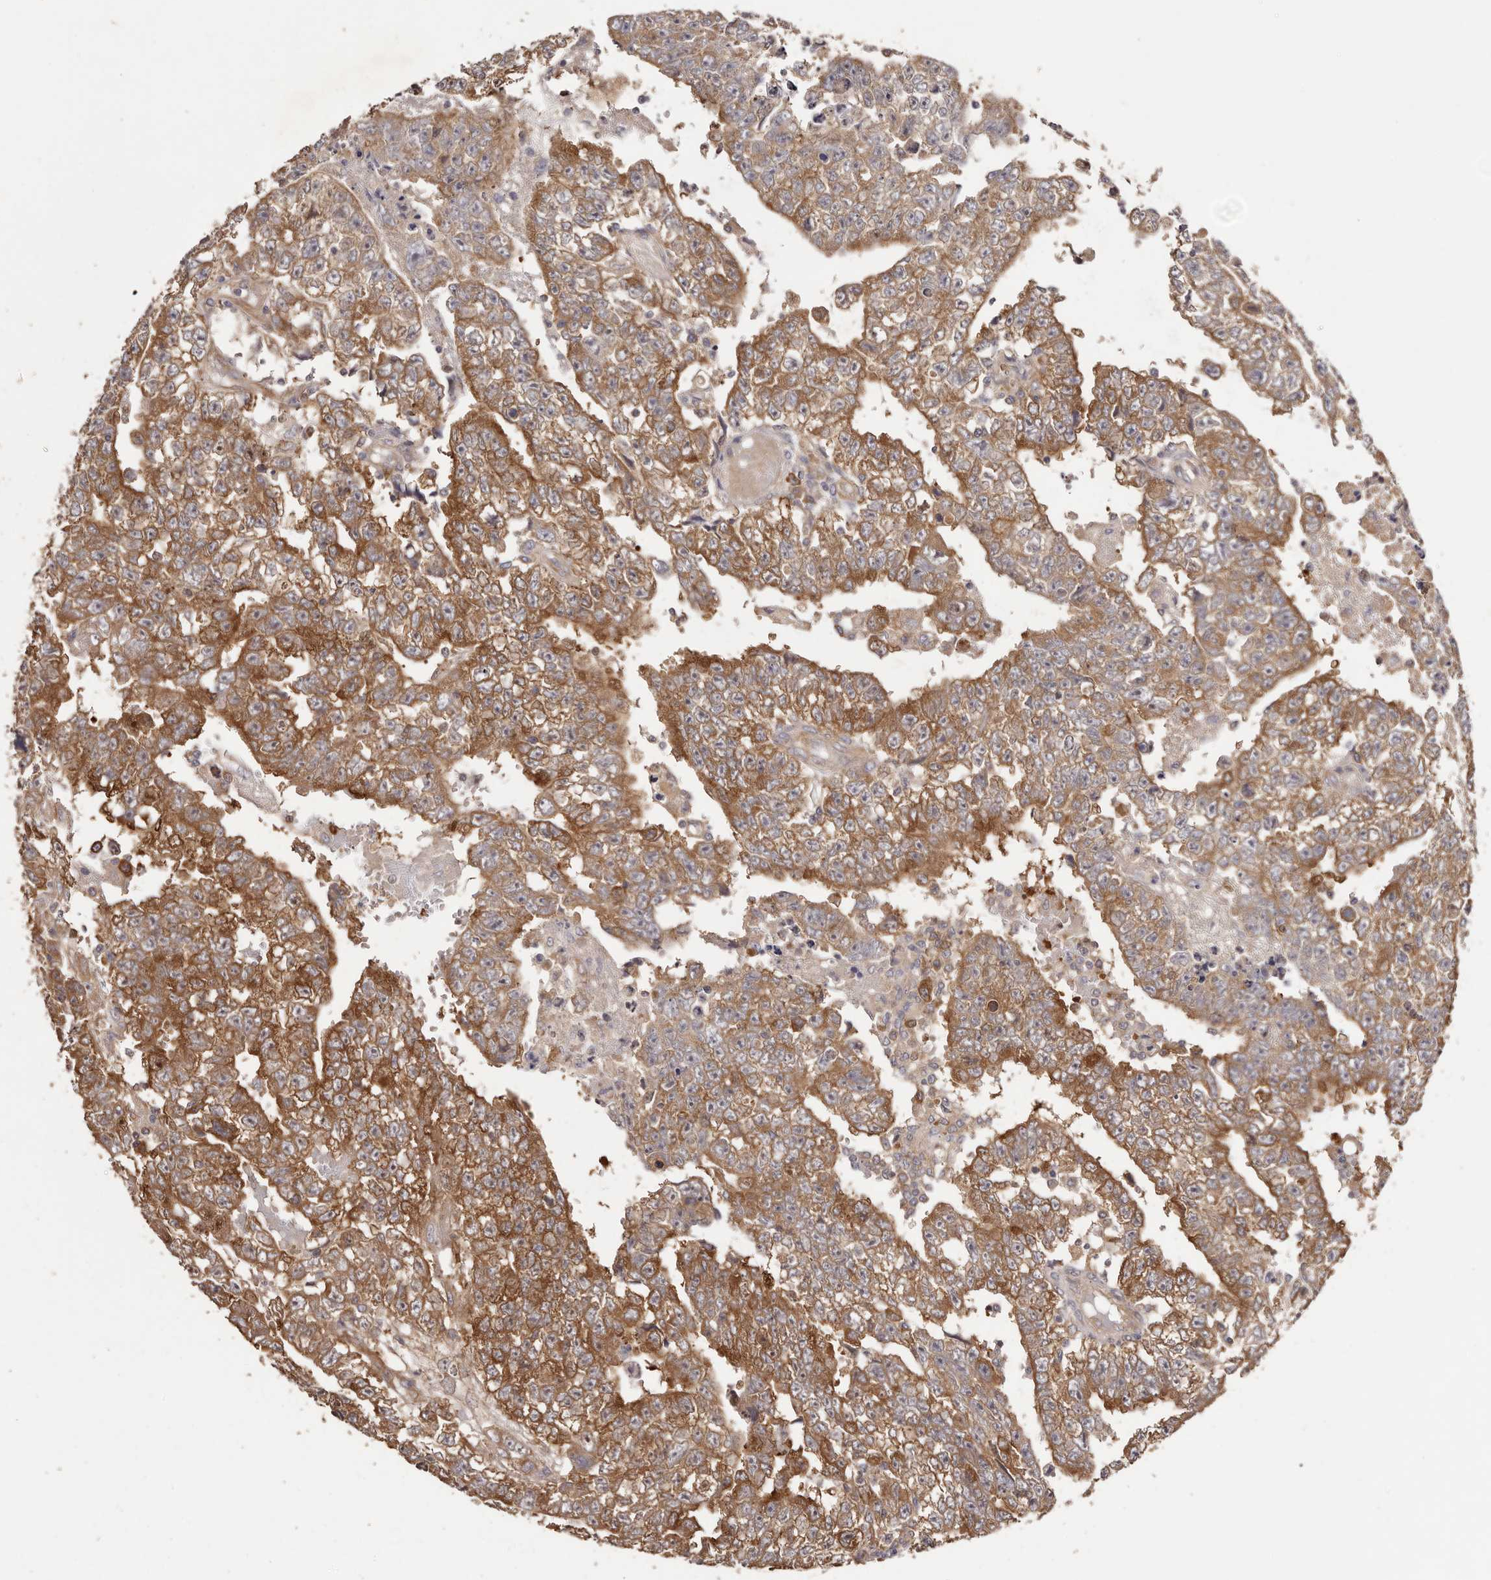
{"staining": {"intensity": "moderate", "quantity": ">75%", "location": "cytoplasmic/membranous"}, "tissue": "testis cancer", "cell_type": "Tumor cells", "image_type": "cancer", "snomed": [{"axis": "morphology", "description": "Carcinoma, Embryonal, NOS"}, {"axis": "topography", "description": "Testis"}], "caption": "Immunohistochemistry (IHC) image of testis cancer (embryonal carcinoma) stained for a protein (brown), which demonstrates medium levels of moderate cytoplasmic/membranous expression in approximately >75% of tumor cells.", "gene": "LTV1", "patient": {"sex": "male", "age": 25}}